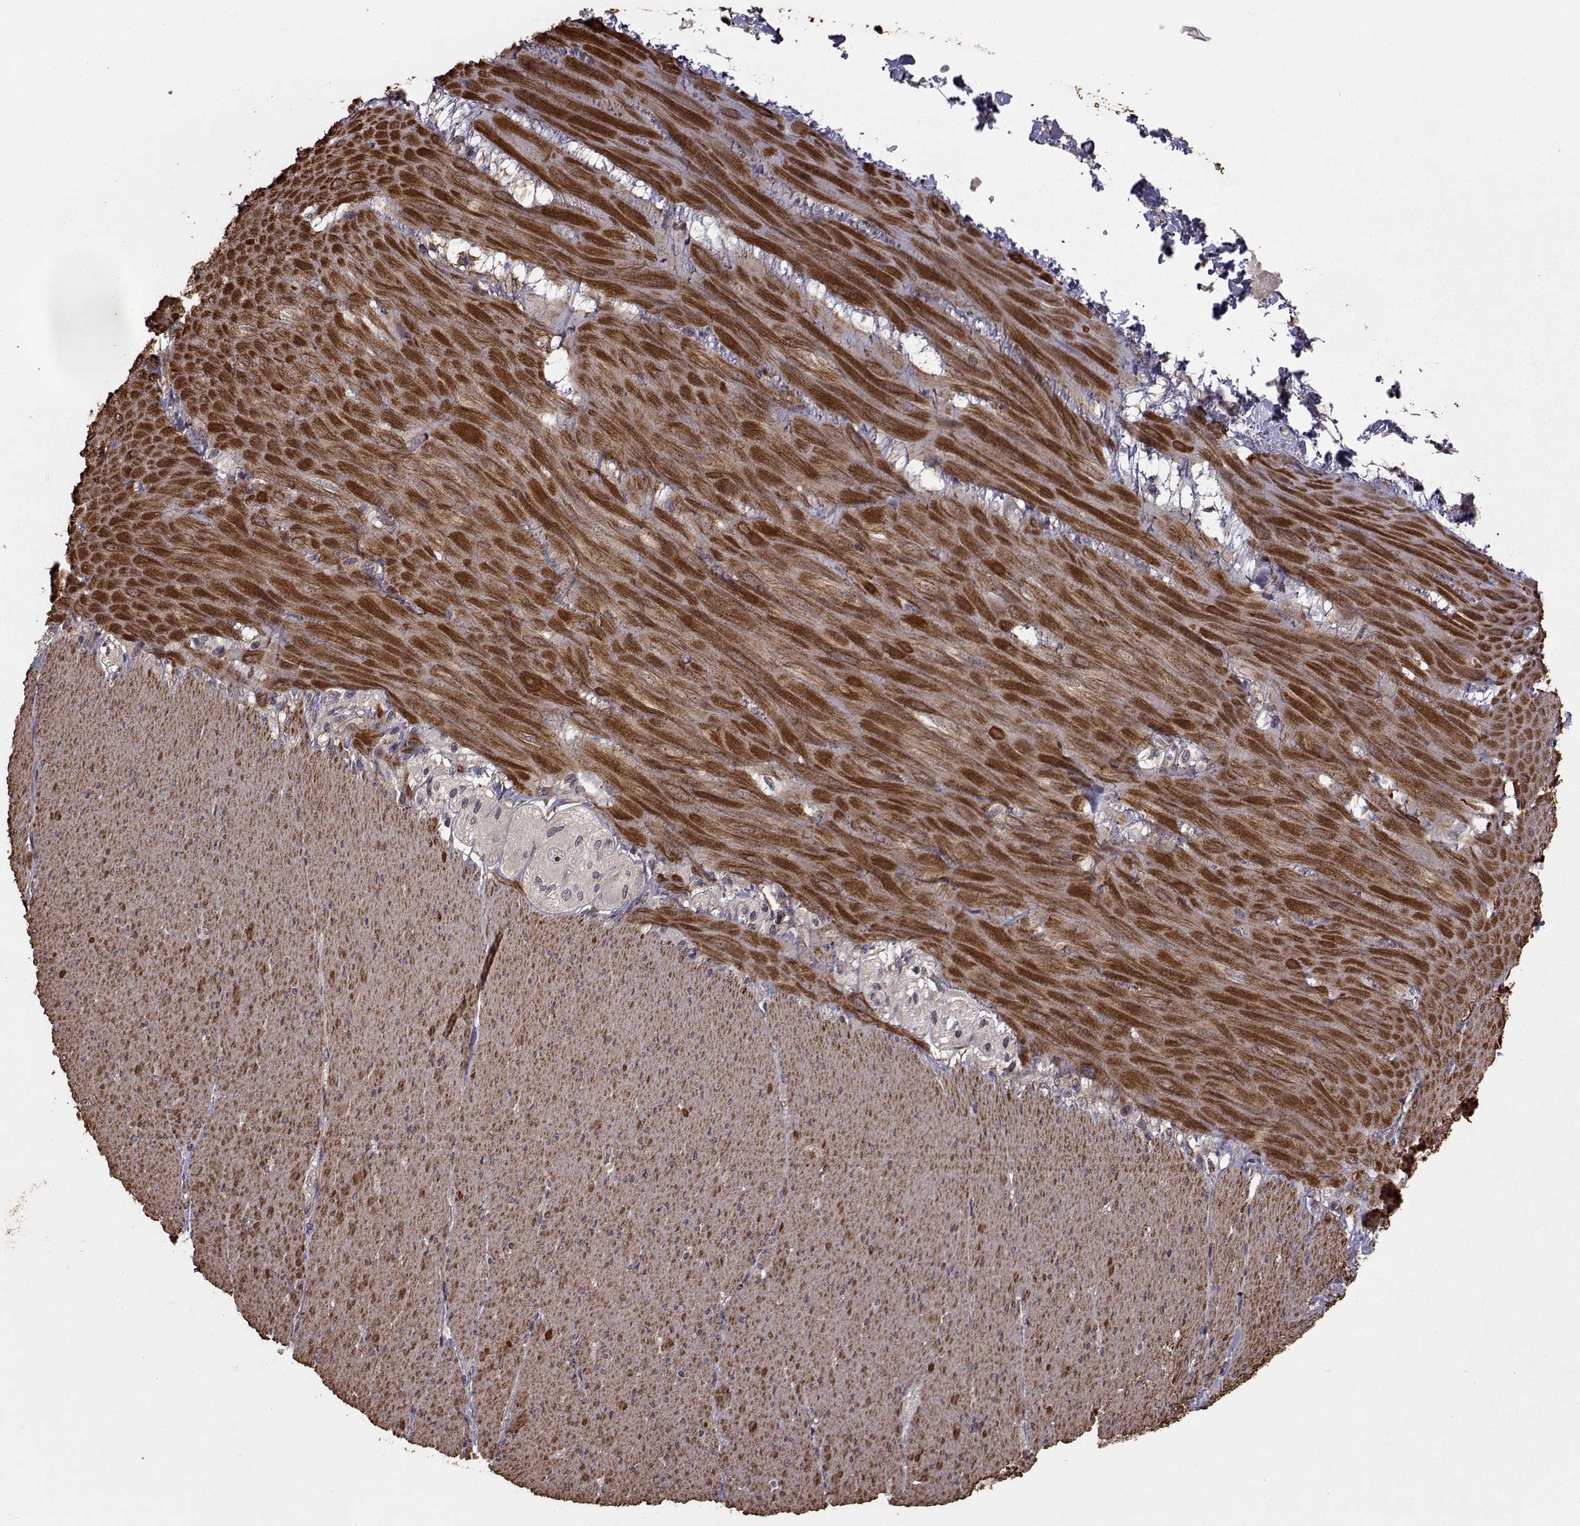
{"staining": {"intensity": "weak", "quantity": ">75%", "location": "cytoplasmic/membranous"}, "tissue": "adipose tissue", "cell_type": "Adipocytes", "image_type": "normal", "snomed": [{"axis": "morphology", "description": "Normal tissue, NOS"}, {"axis": "topography", "description": "Smooth muscle"}, {"axis": "topography", "description": "Duodenum"}, {"axis": "topography", "description": "Peripheral nerve tissue"}], "caption": "This is a photomicrograph of IHC staining of normal adipose tissue, which shows weak expression in the cytoplasmic/membranous of adipocytes.", "gene": "TRIP10", "patient": {"sex": "female", "age": 61}}